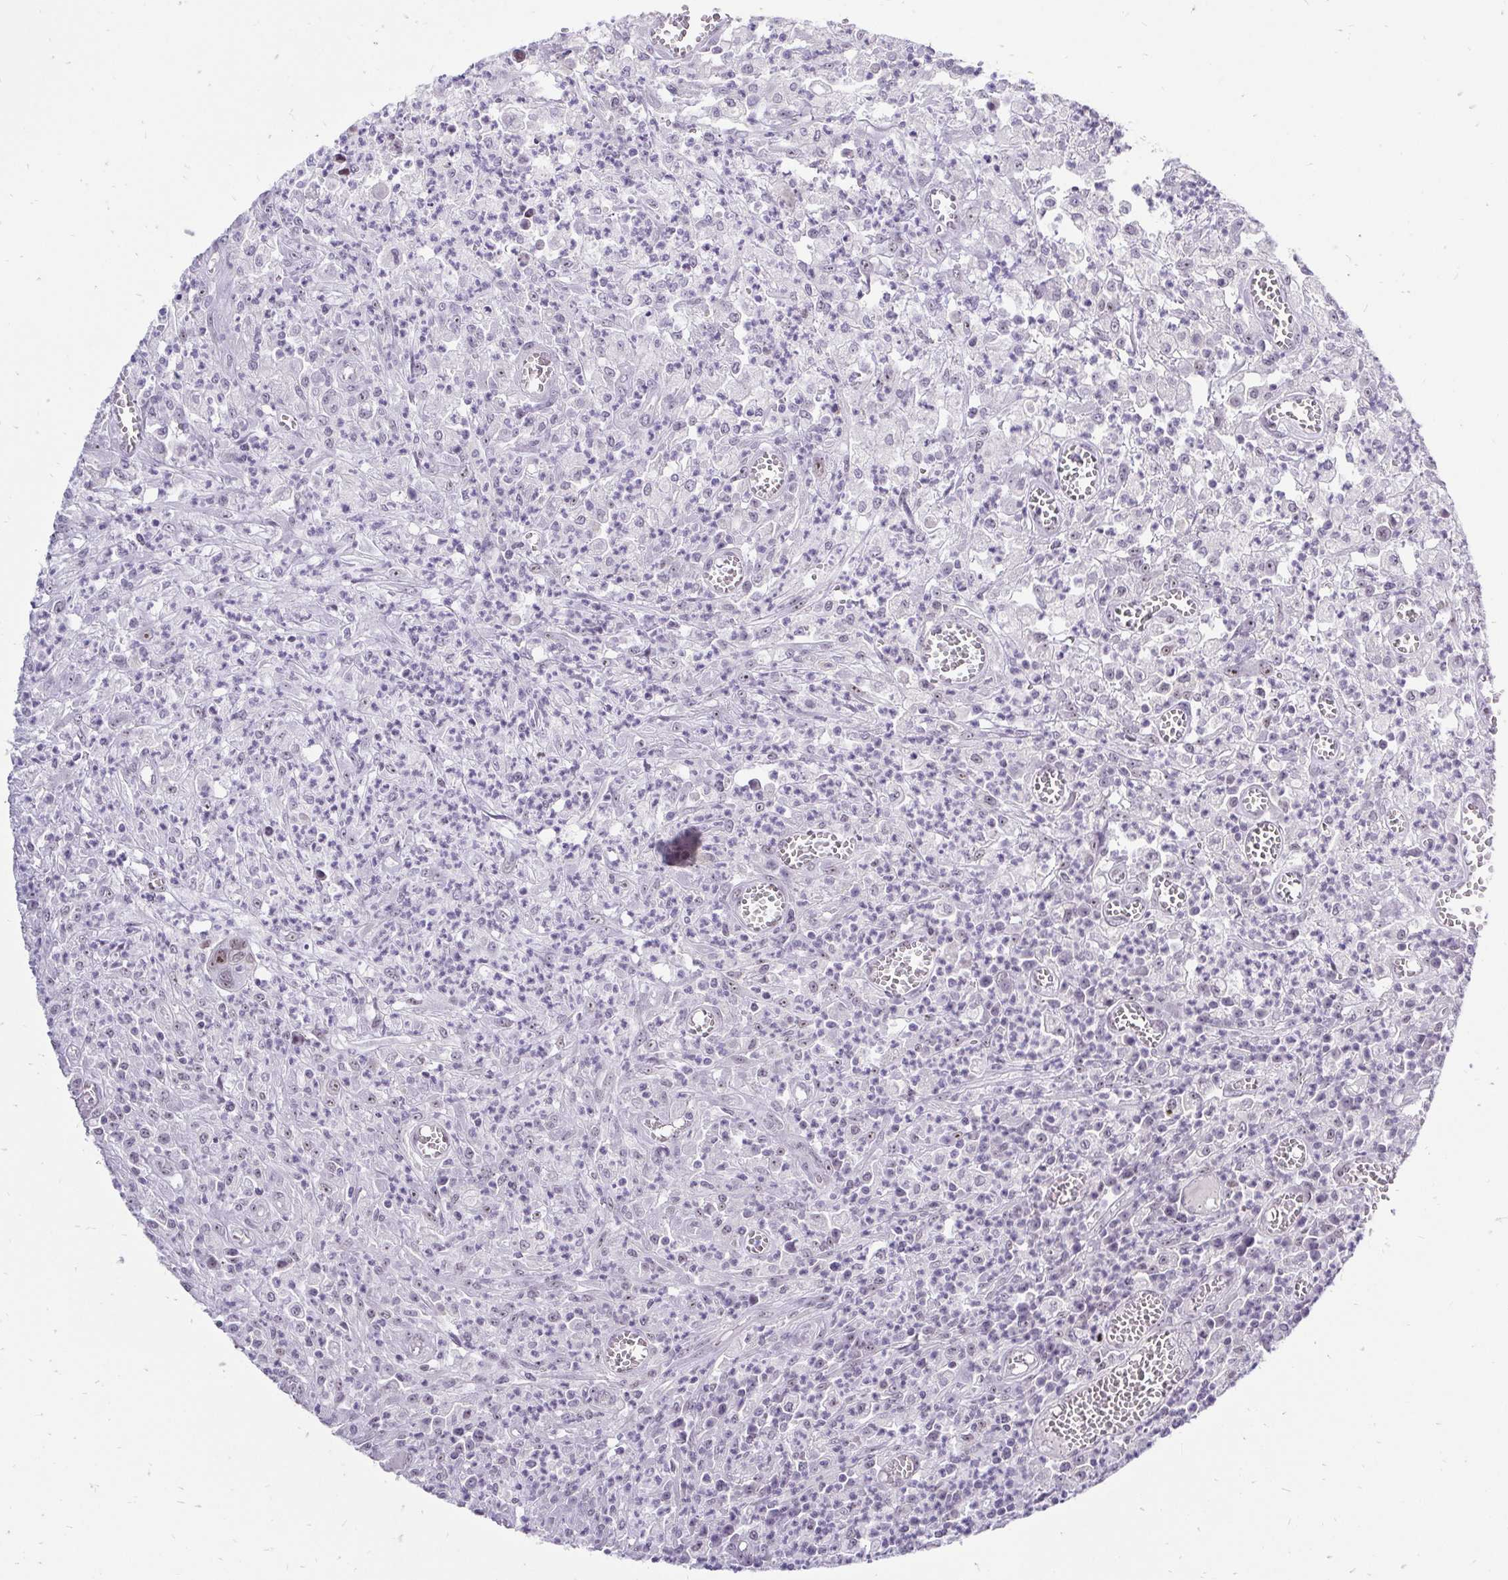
{"staining": {"intensity": "negative", "quantity": "none", "location": "none"}, "tissue": "colorectal cancer", "cell_type": "Tumor cells", "image_type": "cancer", "snomed": [{"axis": "morphology", "description": "Normal tissue, NOS"}, {"axis": "morphology", "description": "Adenocarcinoma, NOS"}, {"axis": "topography", "description": "Colon"}], "caption": "This histopathology image is of colorectal cancer (adenocarcinoma) stained with IHC to label a protein in brown with the nuclei are counter-stained blue. There is no positivity in tumor cells. (DAB (3,3'-diaminobenzidine) immunohistochemistry (IHC), high magnification).", "gene": "ZNF860", "patient": {"sex": "male", "age": 65}}